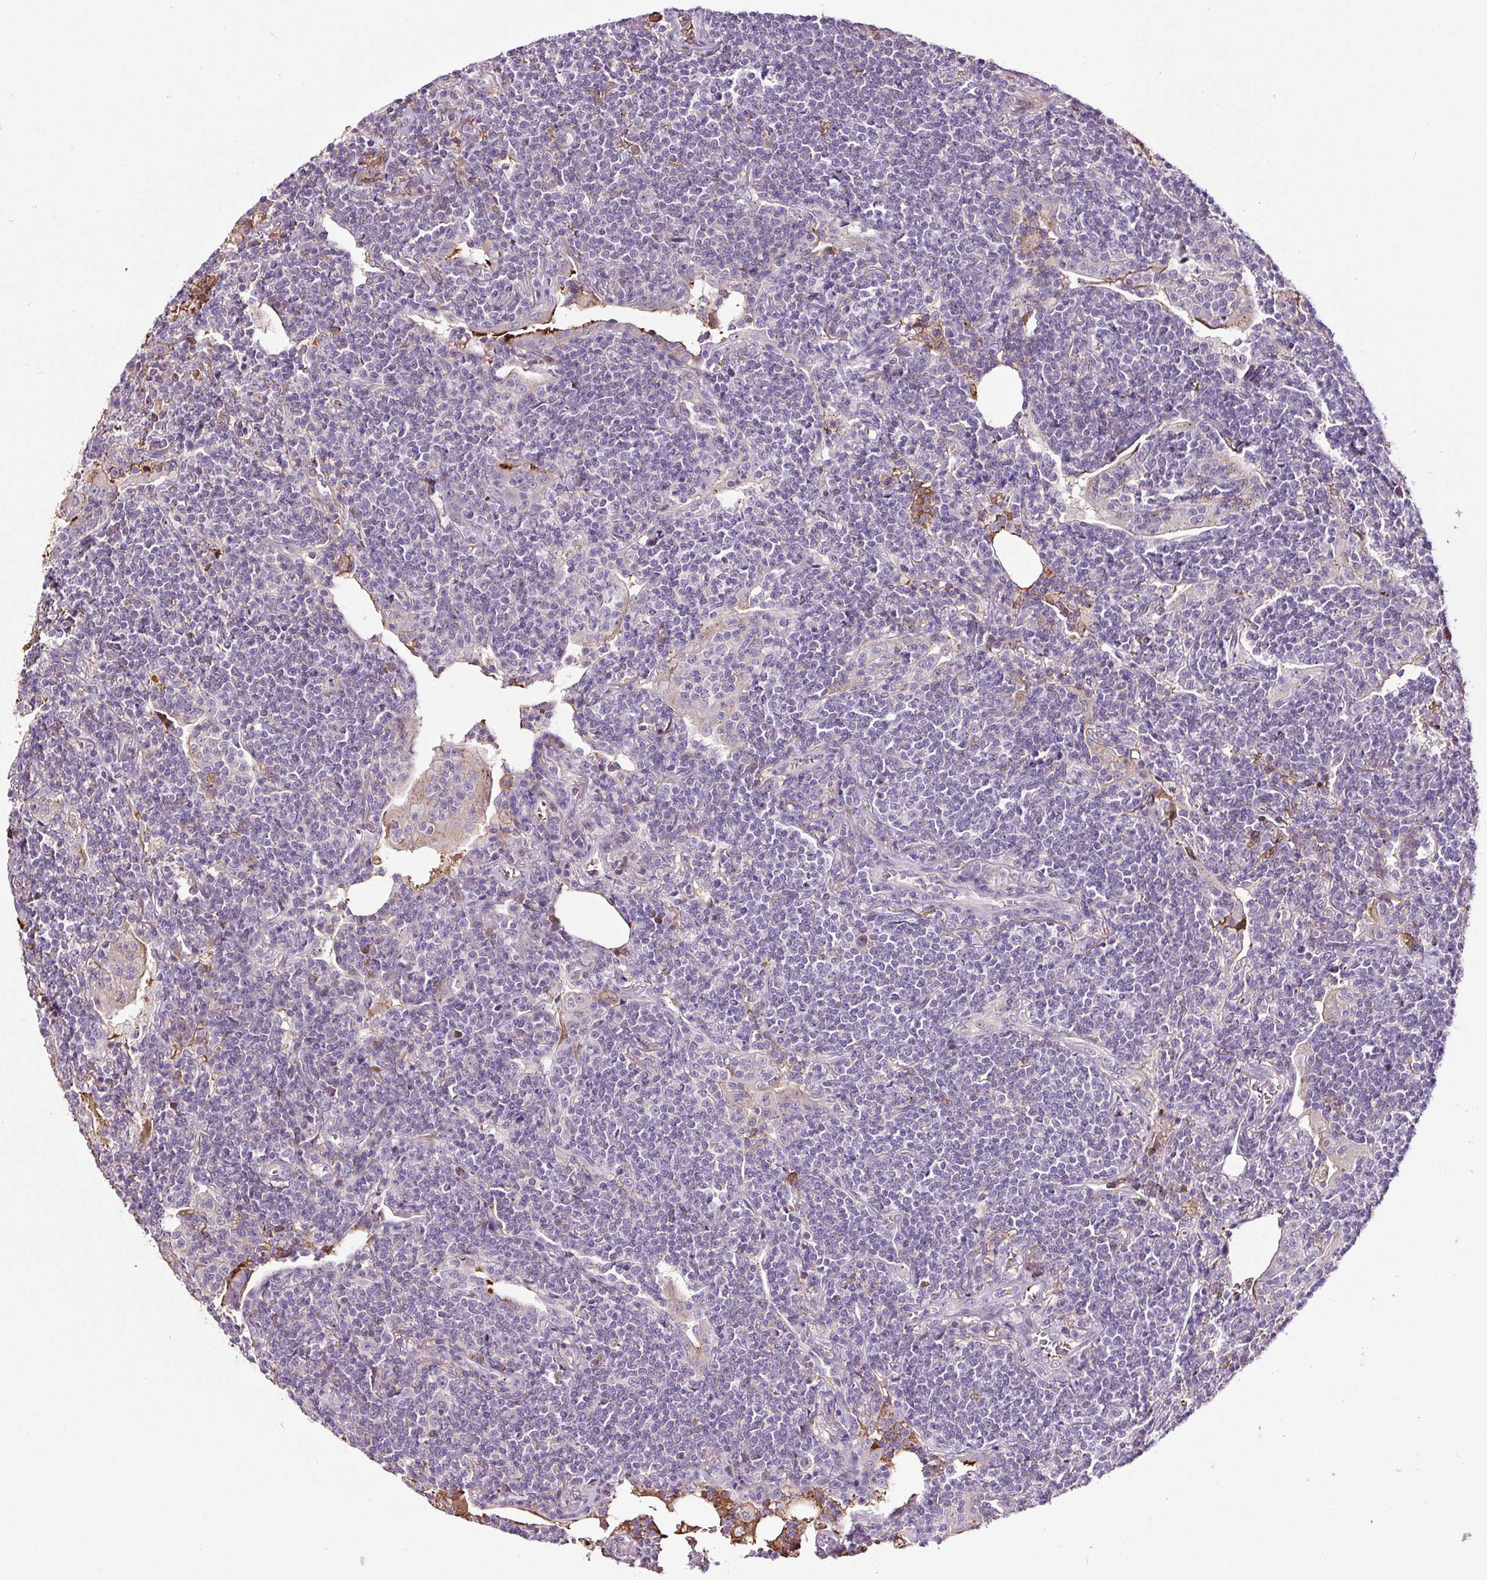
{"staining": {"intensity": "negative", "quantity": "none", "location": "none"}, "tissue": "lymphoma", "cell_type": "Tumor cells", "image_type": "cancer", "snomed": [{"axis": "morphology", "description": "Malignant lymphoma, non-Hodgkin's type, Low grade"}, {"axis": "topography", "description": "Lung"}], "caption": "An immunohistochemistry micrograph of low-grade malignant lymphoma, non-Hodgkin's type is shown. There is no staining in tumor cells of low-grade malignant lymphoma, non-Hodgkin's type.", "gene": "LRRC24", "patient": {"sex": "female", "age": 71}}